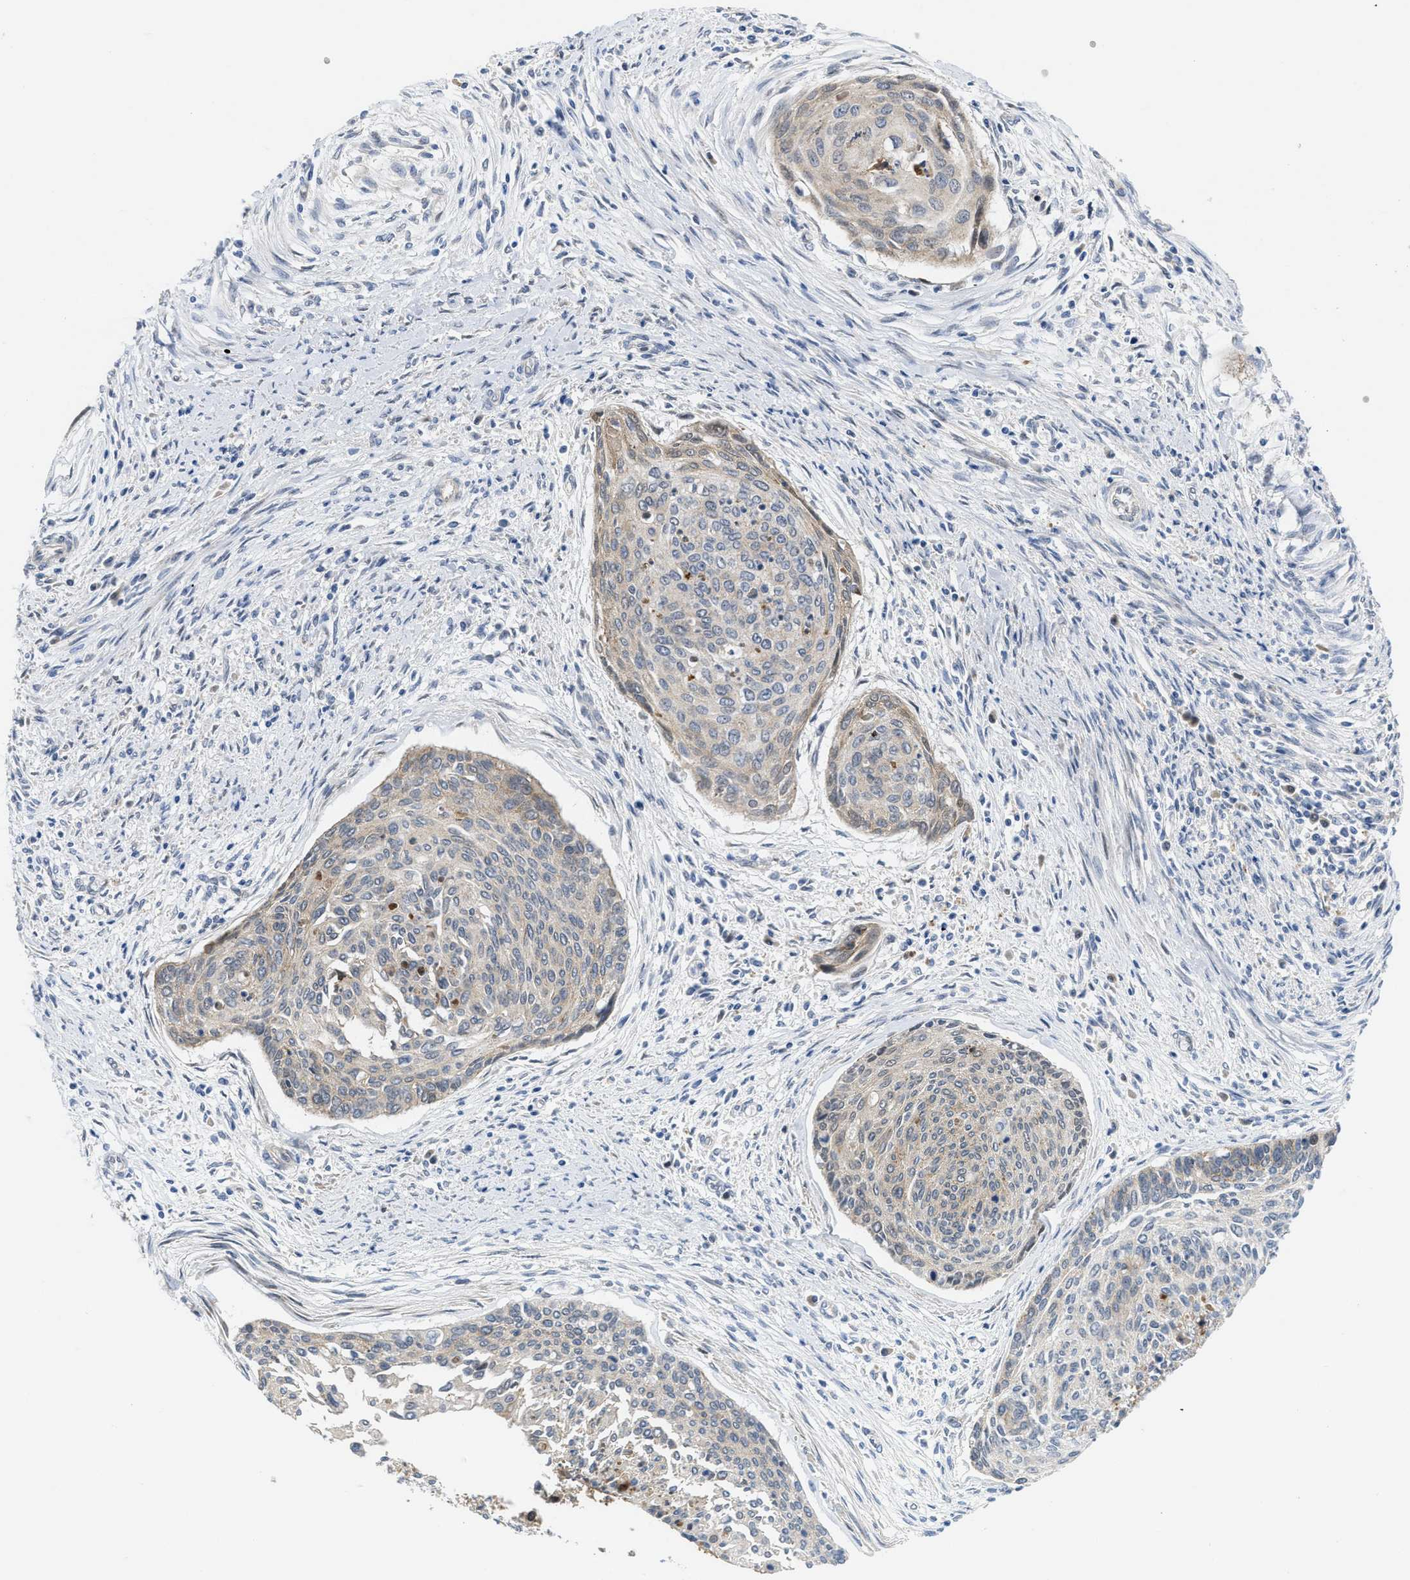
{"staining": {"intensity": "moderate", "quantity": "<25%", "location": "cytoplasmic/membranous"}, "tissue": "cervical cancer", "cell_type": "Tumor cells", "image_type": "cancer", "snomed": [{"axis": "morphology", "description": "Squamous cell carcinoma, NOS"}, {"axis": "topography", "description": "Cervix"}], "caption": "Approximately <25% of tumor cells in human cervical cancer (squamous cell carcinoma) reveal moderate cytoplasmic/membranous protein expression as visualized by brown immunohistochemical staining.", "gene": "CDPF1", "patient": {"sex": "female", "age": 55}}